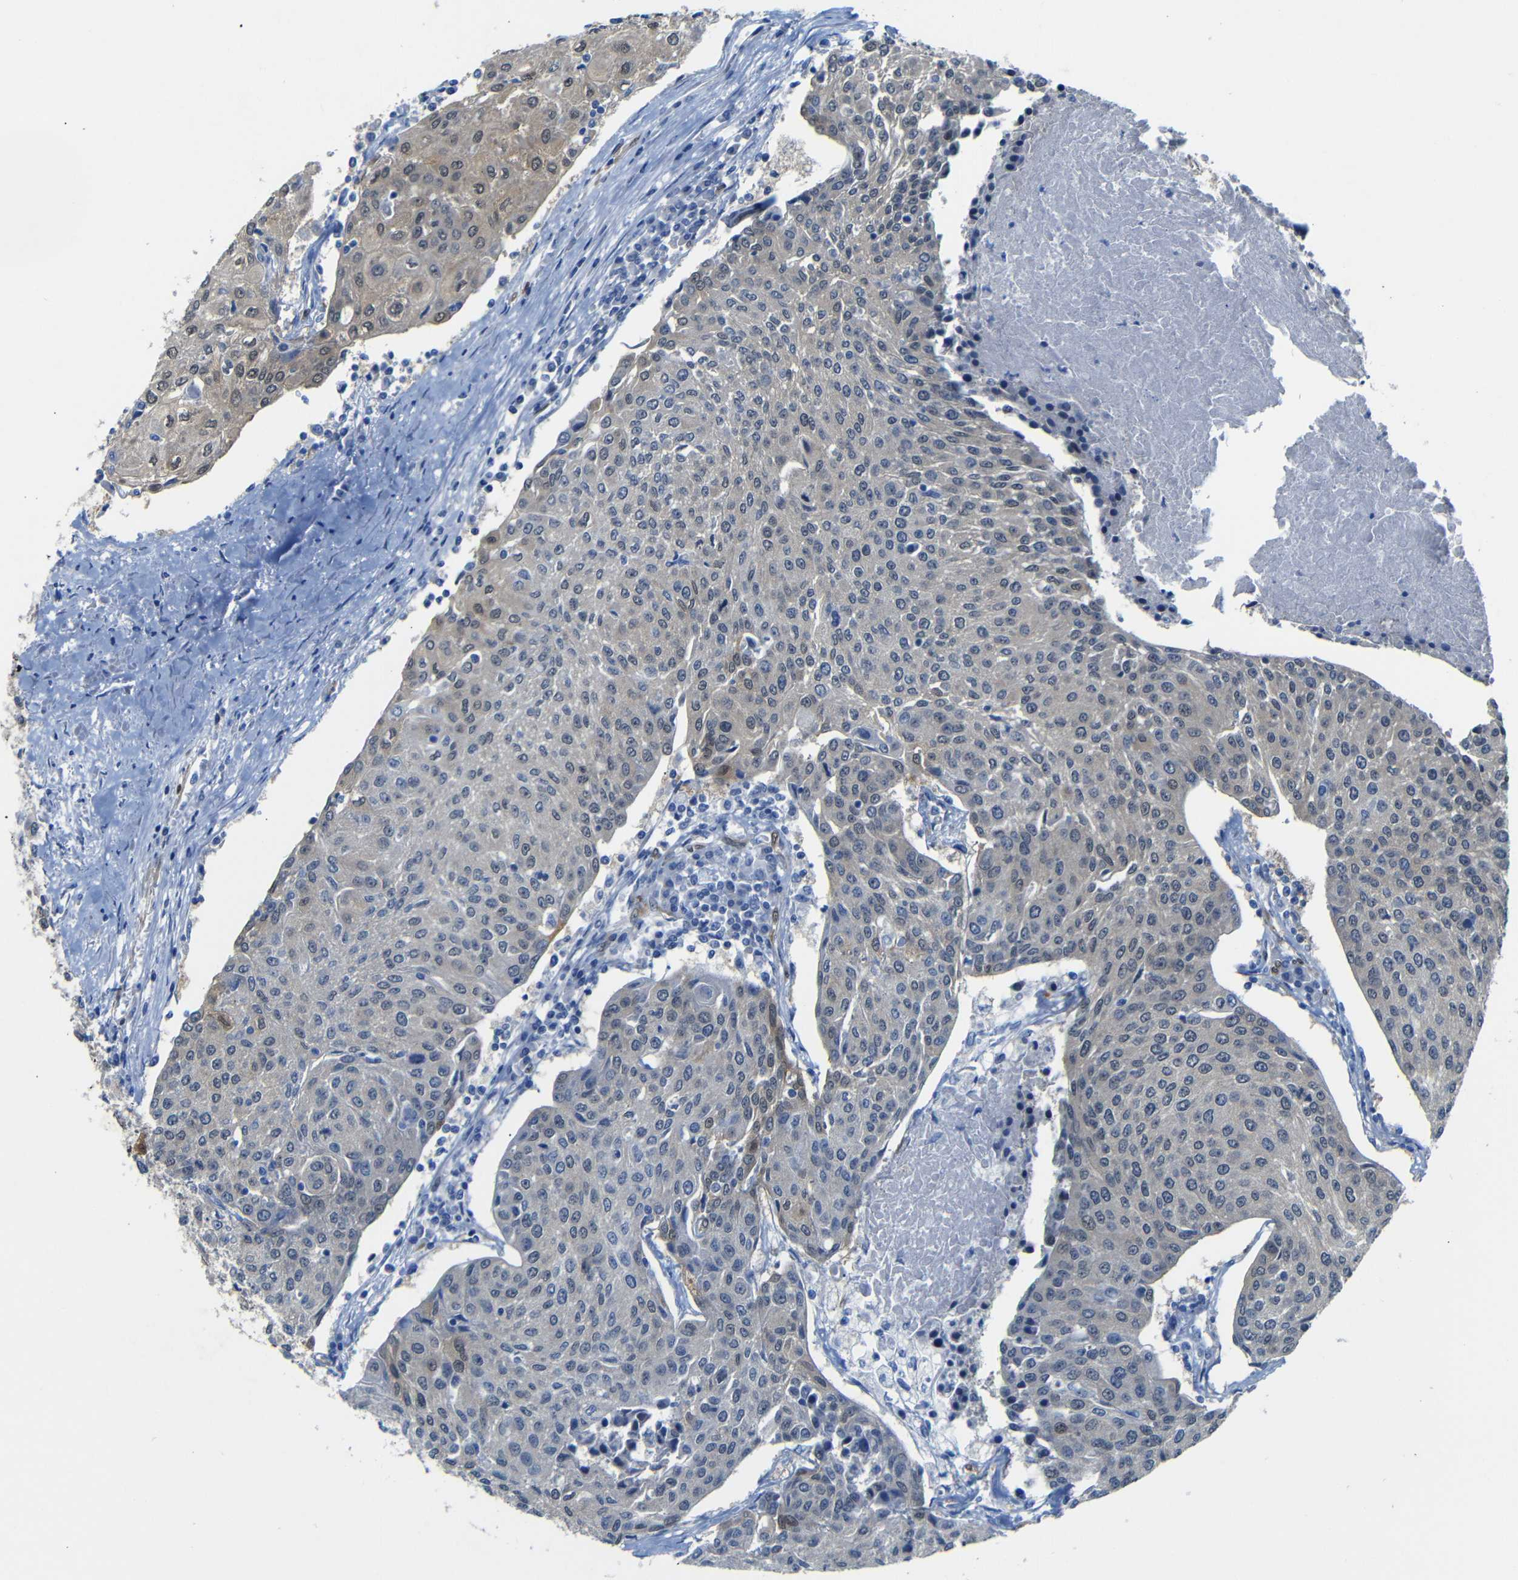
{"staining": {"intensity": "weak", "quantity": "<25%", "location": "cytoplasmic/membranous"}, "tissue": "urothelial cancer", "cell_type": "Tumor cells", "image_type": "cancer", "snomed": [{"axis": "morphology", "description": "Urothelial carcinoma, High grade"}, {"axis": "topography", "description": "Urinary bladder"}], "caption": "DAB (3,3'-diaminobenzidine) immunohistochemical staining of human urothelial cancer shows no significant expression in tumor cells.", "gene": "YAP1", "patient": {"sex": "female", "age": 85}}